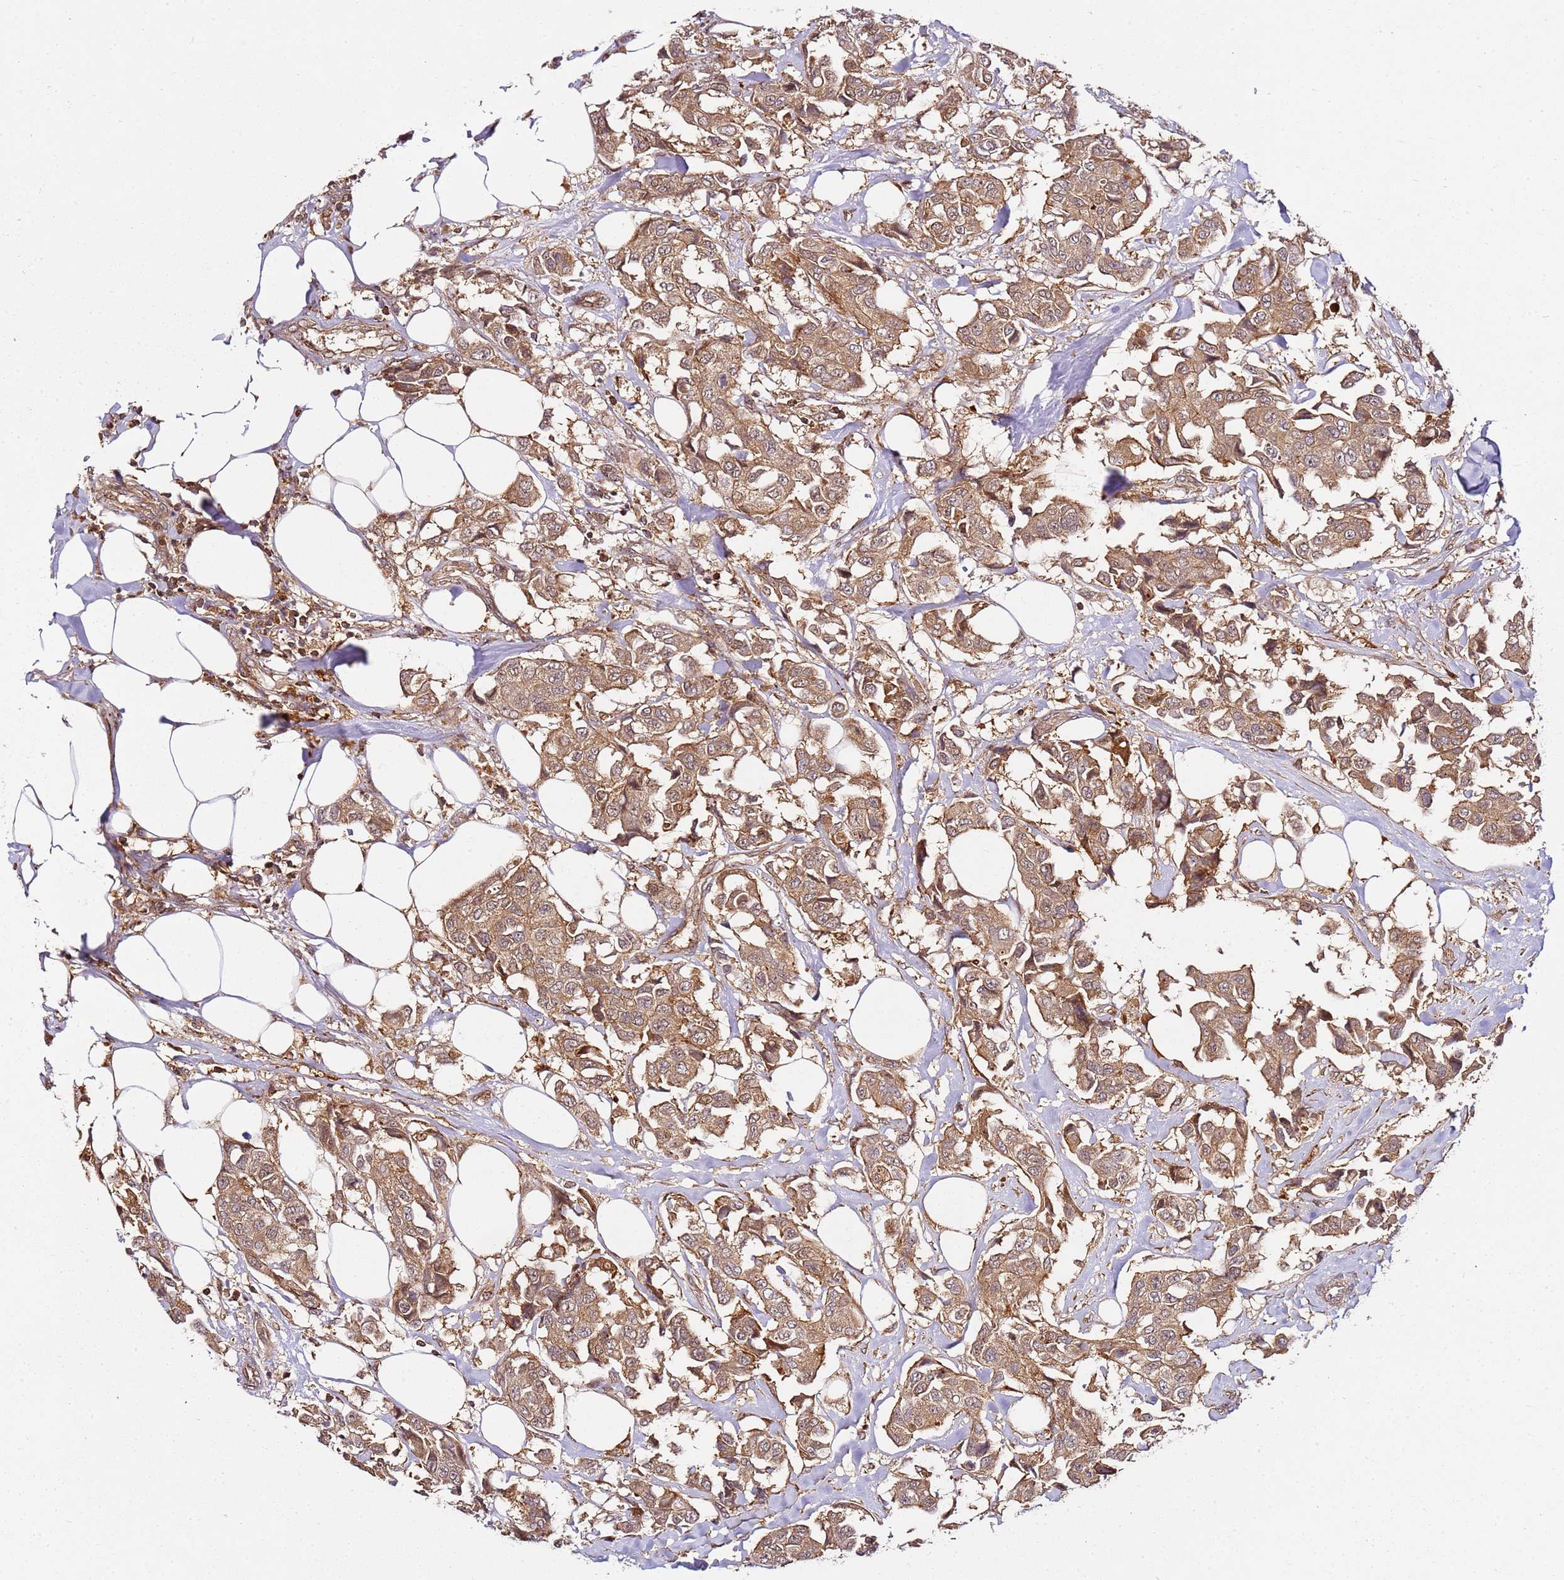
{"staining": {"intensity": "moderate", "quantity": ">75%", "location": "cytoplasmic/membranous"}, "tissue": "breast cancer", "cell_type": "Tumor cells", "image_type": "cancer", "snomed": [{"axis": "morphology", "description": "Duct carcinoma"}, {"axis": "topography", "description": "Breast"}], "caption": "Protein staining of breast cancer tissue demonstrates moderate cytoplasmic/membranous expression in about >75% of tumor cells.", "gene": "PRMT7", "patient": {"sex": "female", "age": 80}}